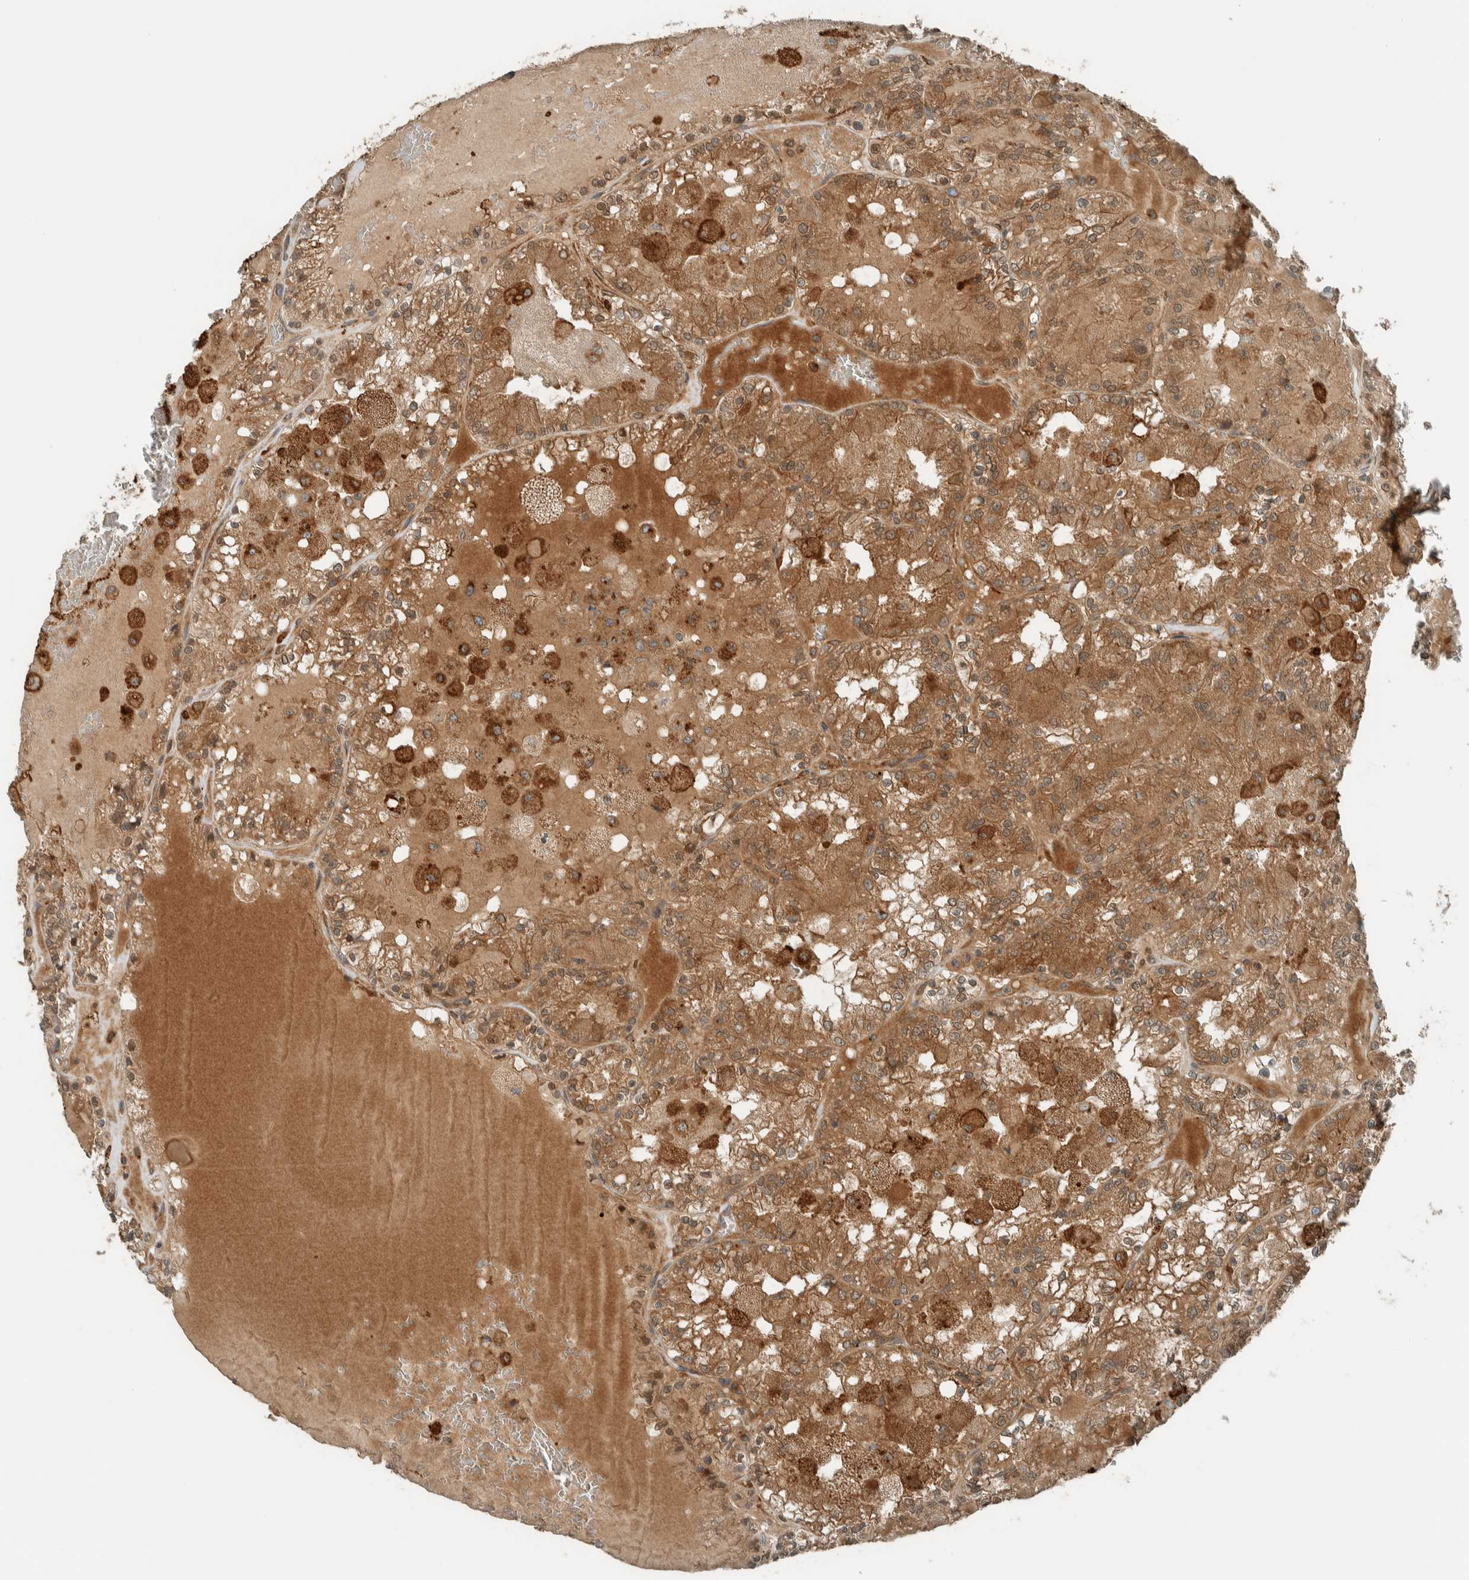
{"staining": {"intensity": "moderate", "quantity": ">75%", "location": "cytoplasmic/membranous"}, "tissue": "renal cancer", "cell_type": "Tumor cells", "image_type": "cancer", "snomed": [{"axis": "morphology", "description": "Adenocarcinoma, NOS"}, {"axis": "topography", "description": "Kidney"}], "caption": "IHC photomicrograph of human renal cancer (adenocarcinoma) stained for a protein (brown), which displays medium levels of moderate cytoplasmic/membranous positivity in approximately >75% of tumor cells.", "gene": "EXOC7", "patient": {"sex": "female", "age": 56}}